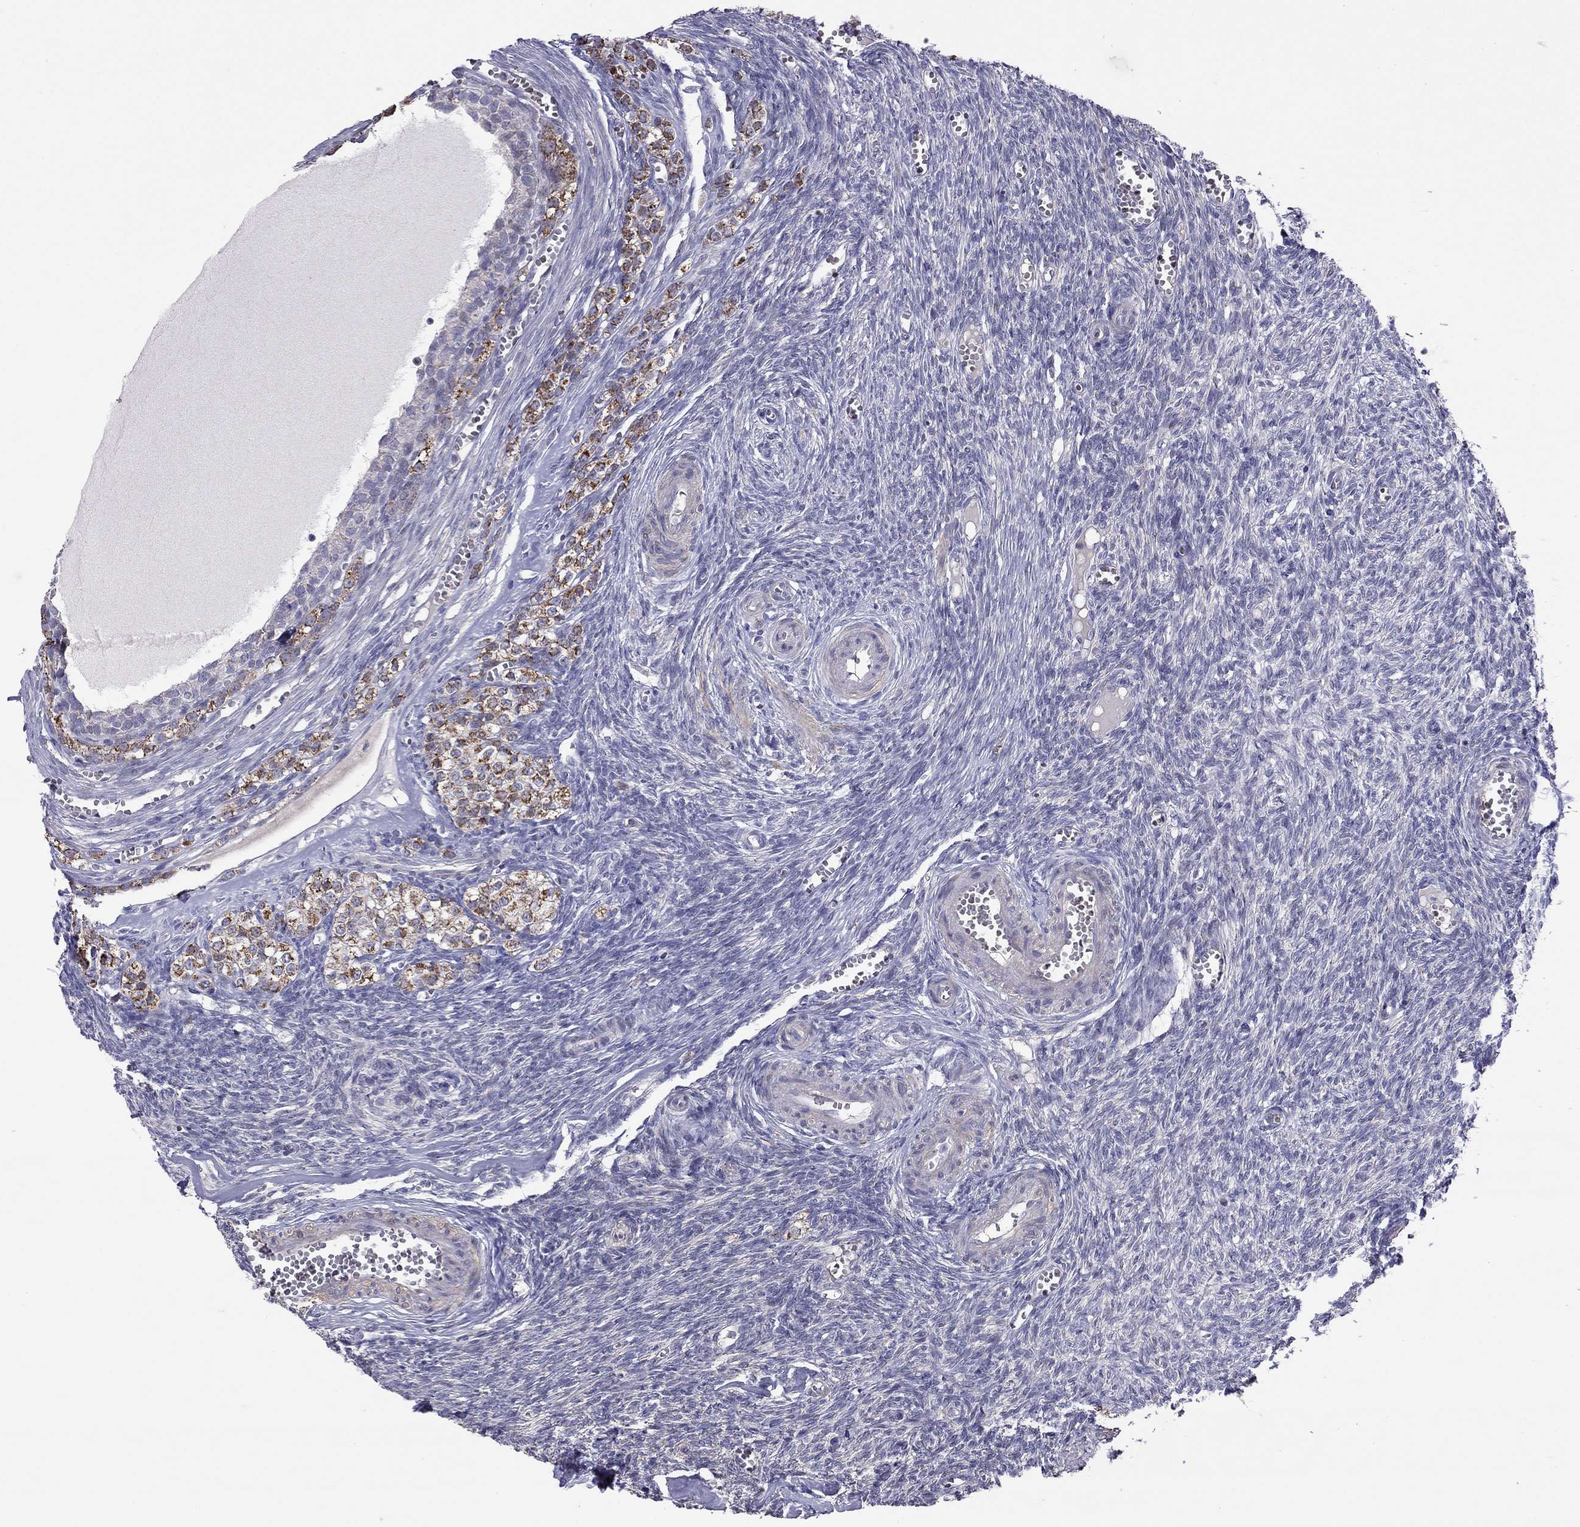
{"staining": {"intensity": "strong", "quantity": "25%-75%", "location": "cytoplasmic/membranous"}, "tissue": "ovary", "cell_type": "Follicle cells", "image_type": "normal", "snomed": [{"axis": "morphology", "description": "Normal tissue, NOS"}, {"axis": "topography", "description": "Ovary"}], "caption": "Immunohistochemical staining of normal ovary exhibits strong cytoplasmic/membranous protein staining in approximately 25%-75% of follicle cells. Nuclei are stained in blue.", "gene": "SYTL2", "patient": {"sex": "female", "age": 43}}